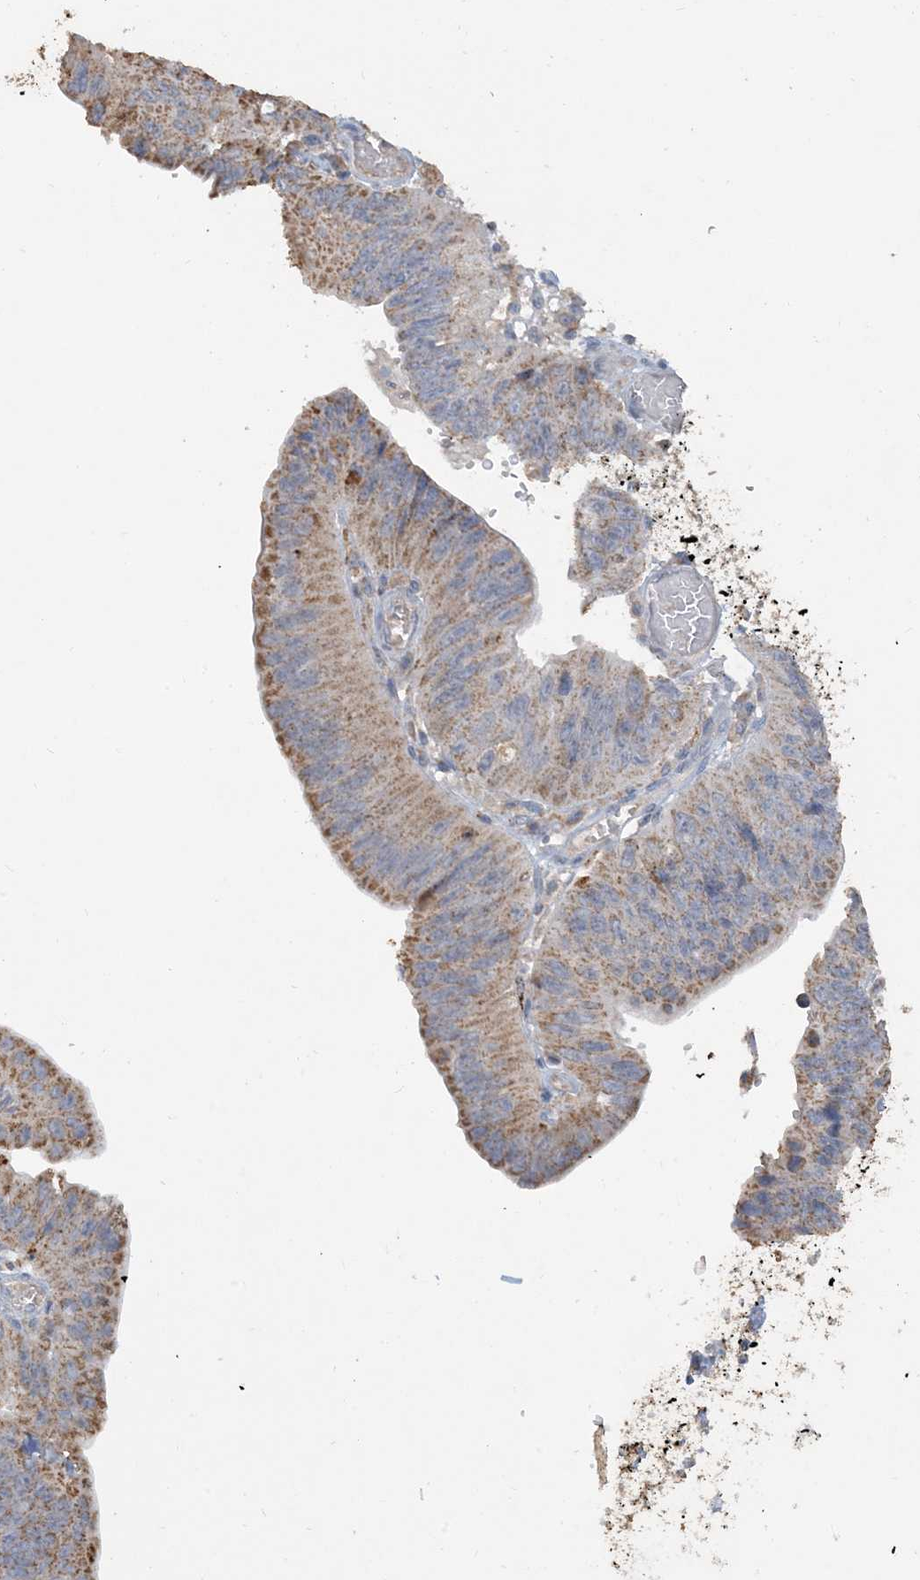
{"staining": {"intensity": "strong", "quantity": ">75%", "location": "cytoplasmic/membranous"}, "tissue": "stomach cancer", "cell_type": "Tumor cells", "image_type": "cancer", "snomed": [{"axis": "morphology", "description": "Adenocarcinoma, NOS"}, {"axis": "topography", "description": "Stomach"}], "caption": "Protein staining of stomach cancer tissue demonstrates strong cytoplasmic/membranous expression in approximately >75% of tumor cells.", "gene": "SFMBT2", "patient": {"sex": "male", "age": 59}}